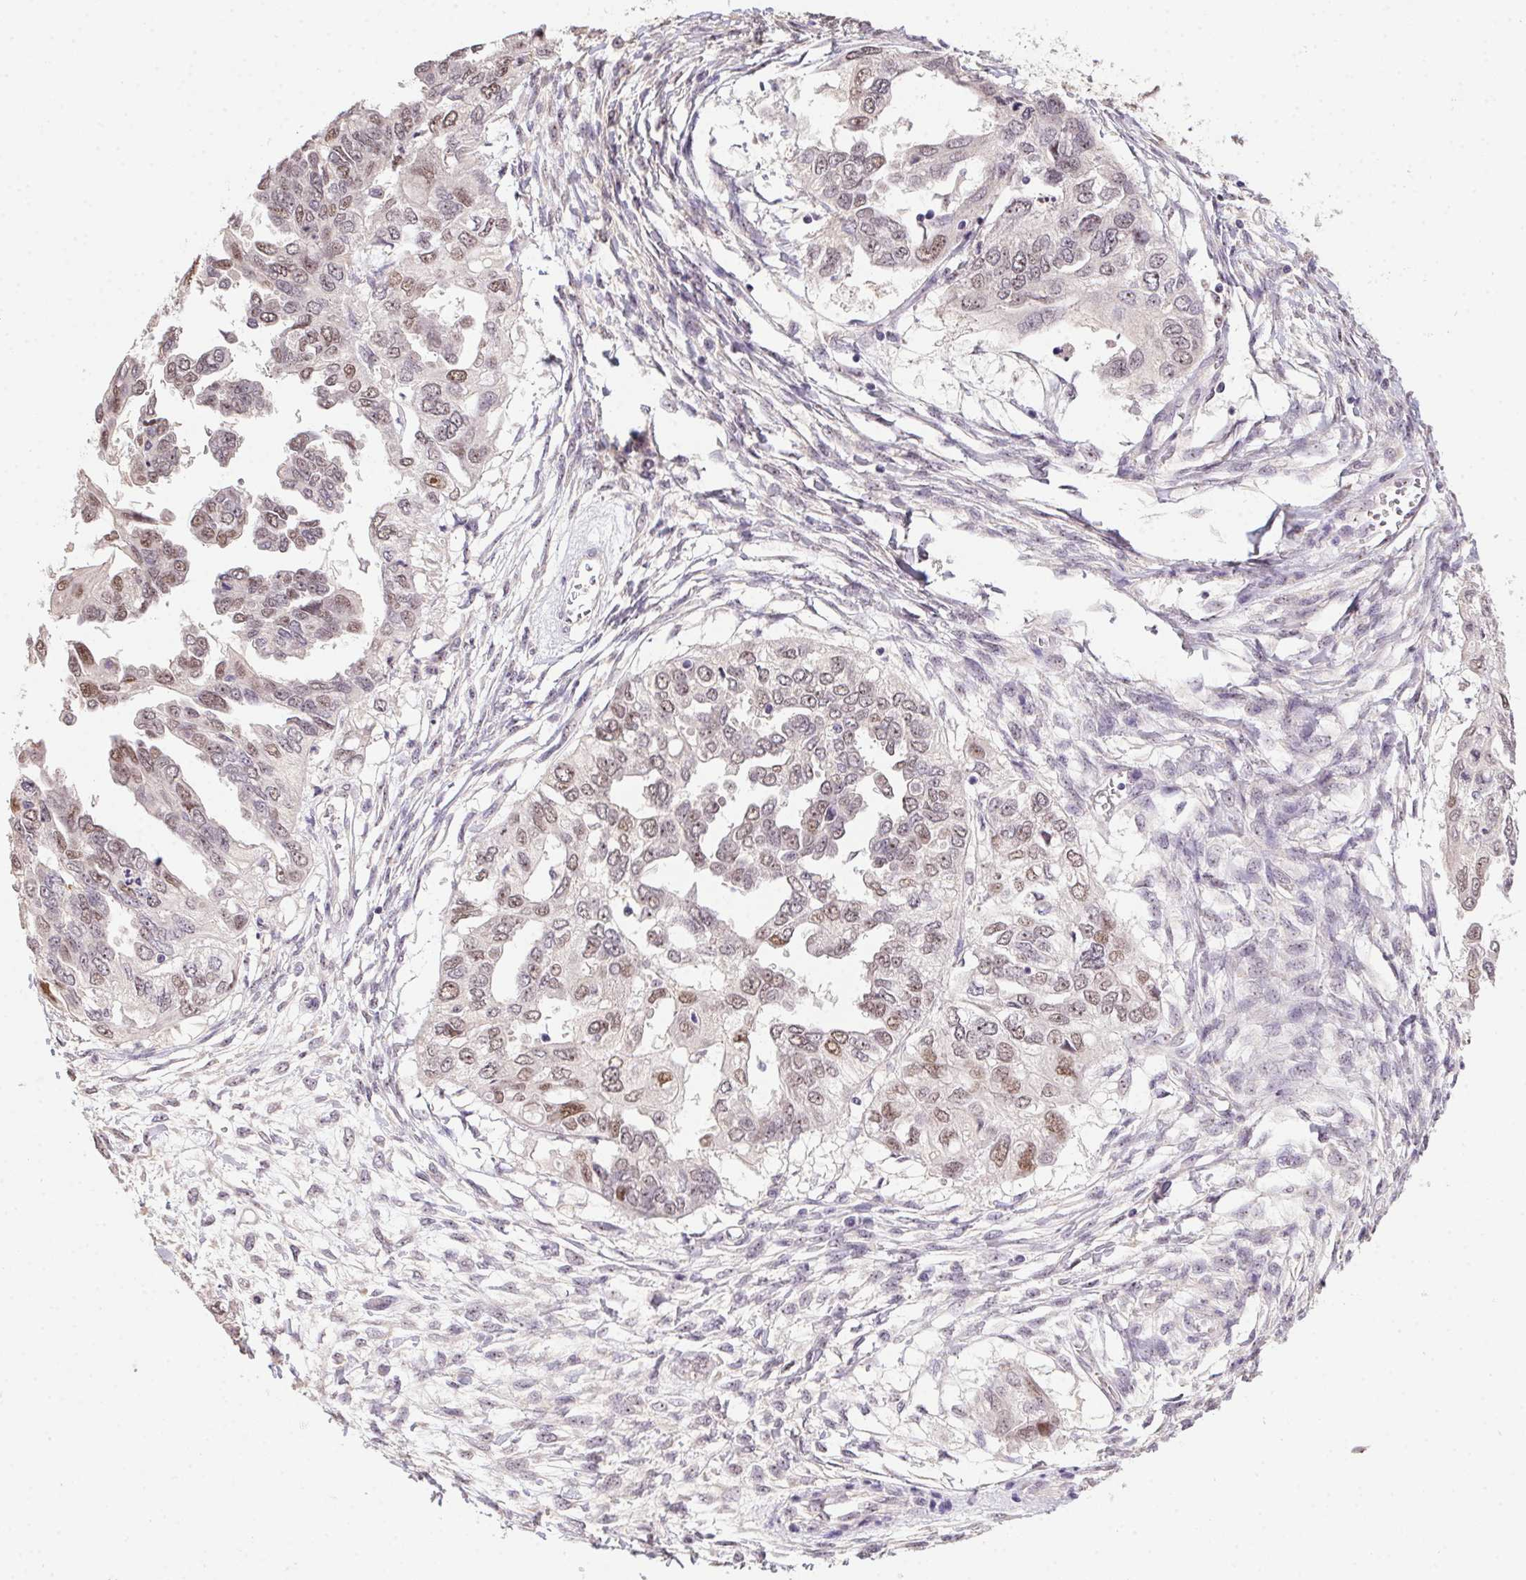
{"staining": {"intensity": "weak", "quantity": "25%-75%", "location": "nuclear"}, "tissue": "ovarian cancer", "cell_type": "Tumor cells", "image_type": "cancer", "snomed": [{"axis": "morphology", "description": "Cystadenocarcinoma, serous, NOS"}, {"axis": "topography", "description": "Ovary"}], "caption": "Immunohistochemical staining of human ovarian cancer demonstrates low levels of weak nuclear positivity in about 25%-75% of tumor cells.", "gene": "BATF2", "patient": {"sex": "female", "age": 53}}